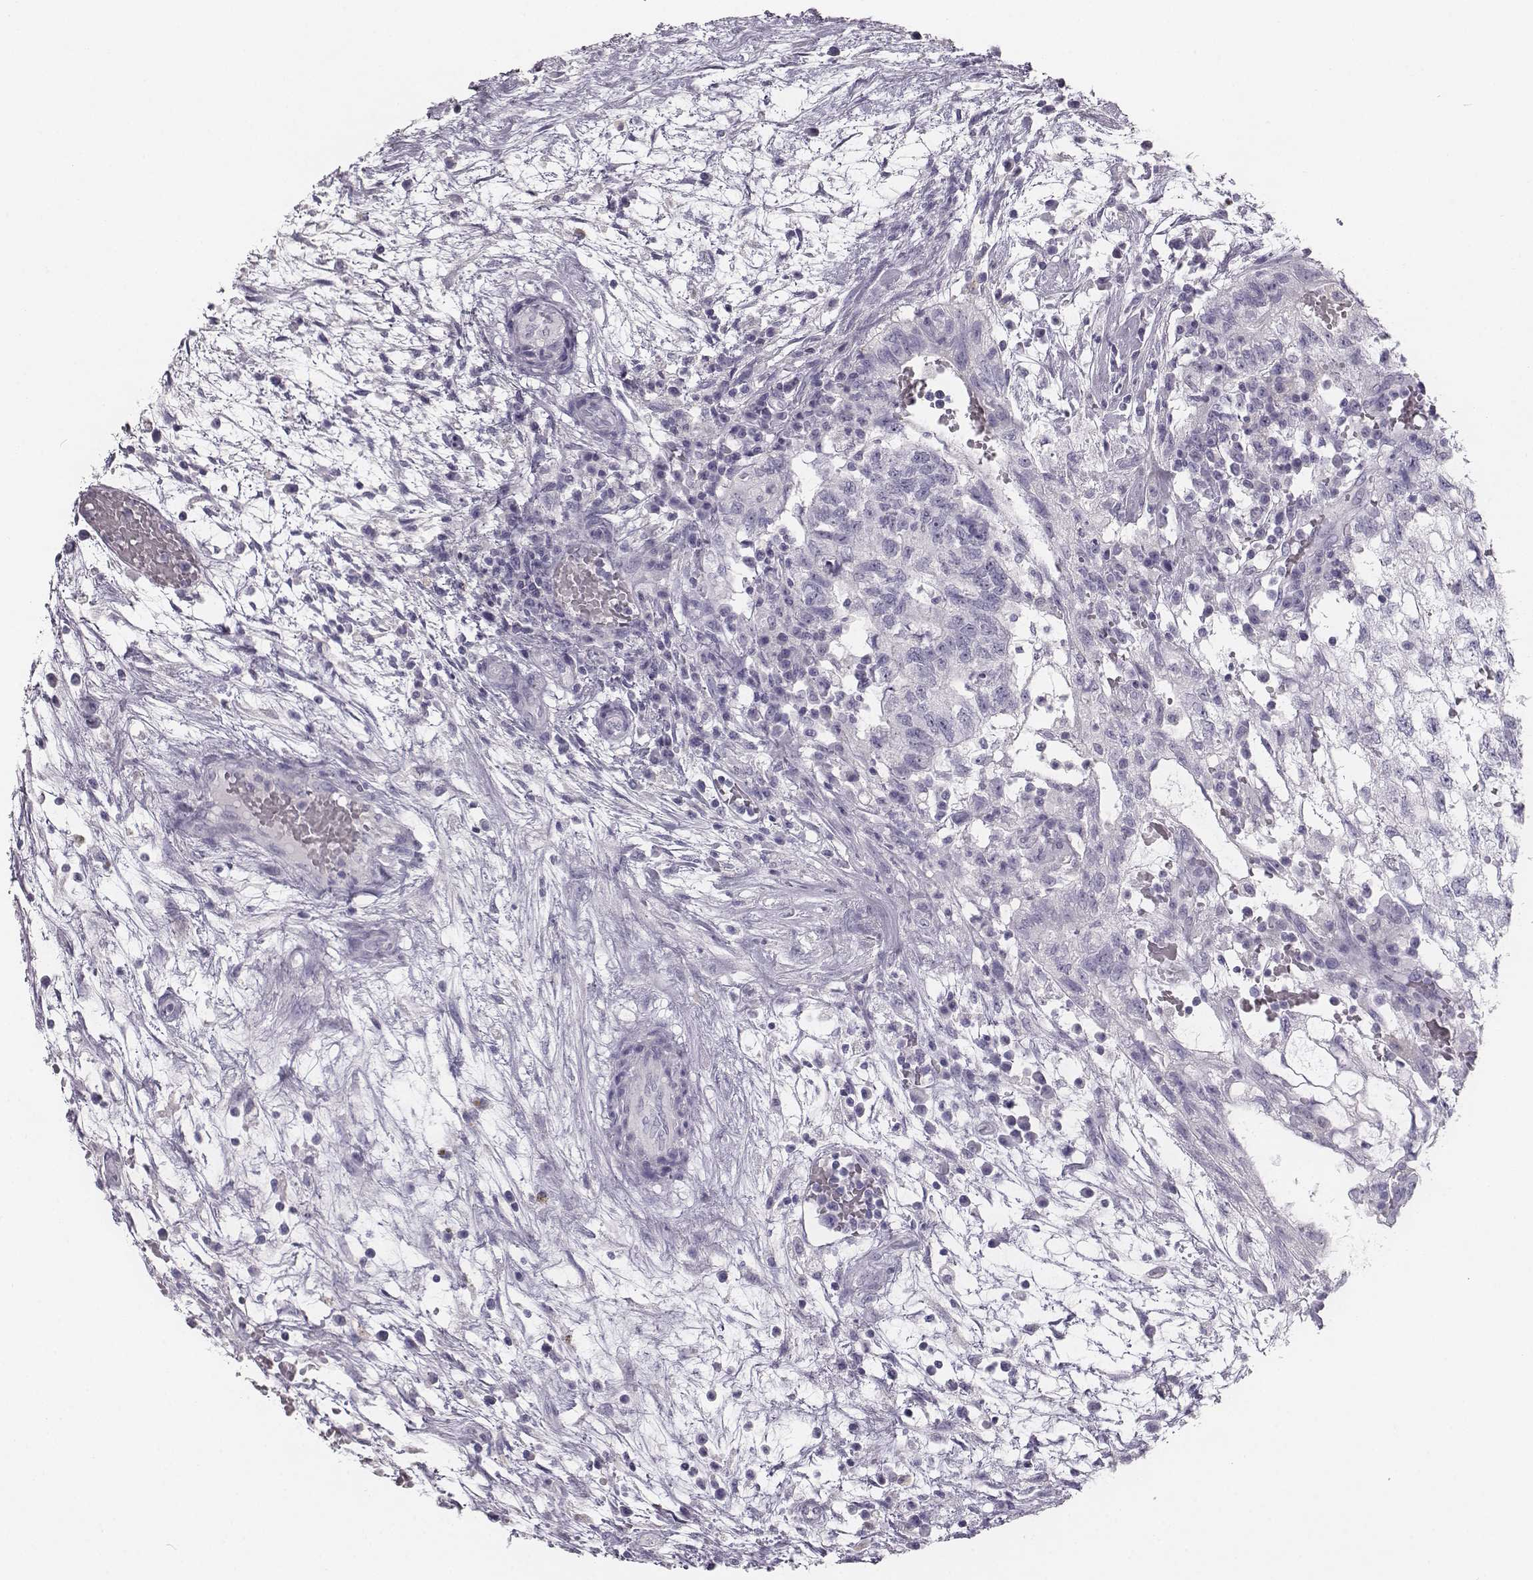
{"staining": {"intensity": "negative", "quantity": "none", "location": "none"}, "tissue": "testis cancer", "cell_type": "Tumor cells", "image_type": "cancer", "snomed": [{"axis": "morphology", "description": "Normal tissue, NOS"}, {"axis": "morphology", "description": "Carcinoma, Embryonal, NOS"}, {"axis": "topography", "description": "Testis"}, {"axis": "topography", "description": "Epididymis"}], "caption": "Immunohistochemistry (IHC) image of human embryonal carcinoma (testis) stained for a protein (brown), which reveals no expression in tumor cells.", "gene": "NPTXR", "patient": {"sex": "male", "age": 32}}